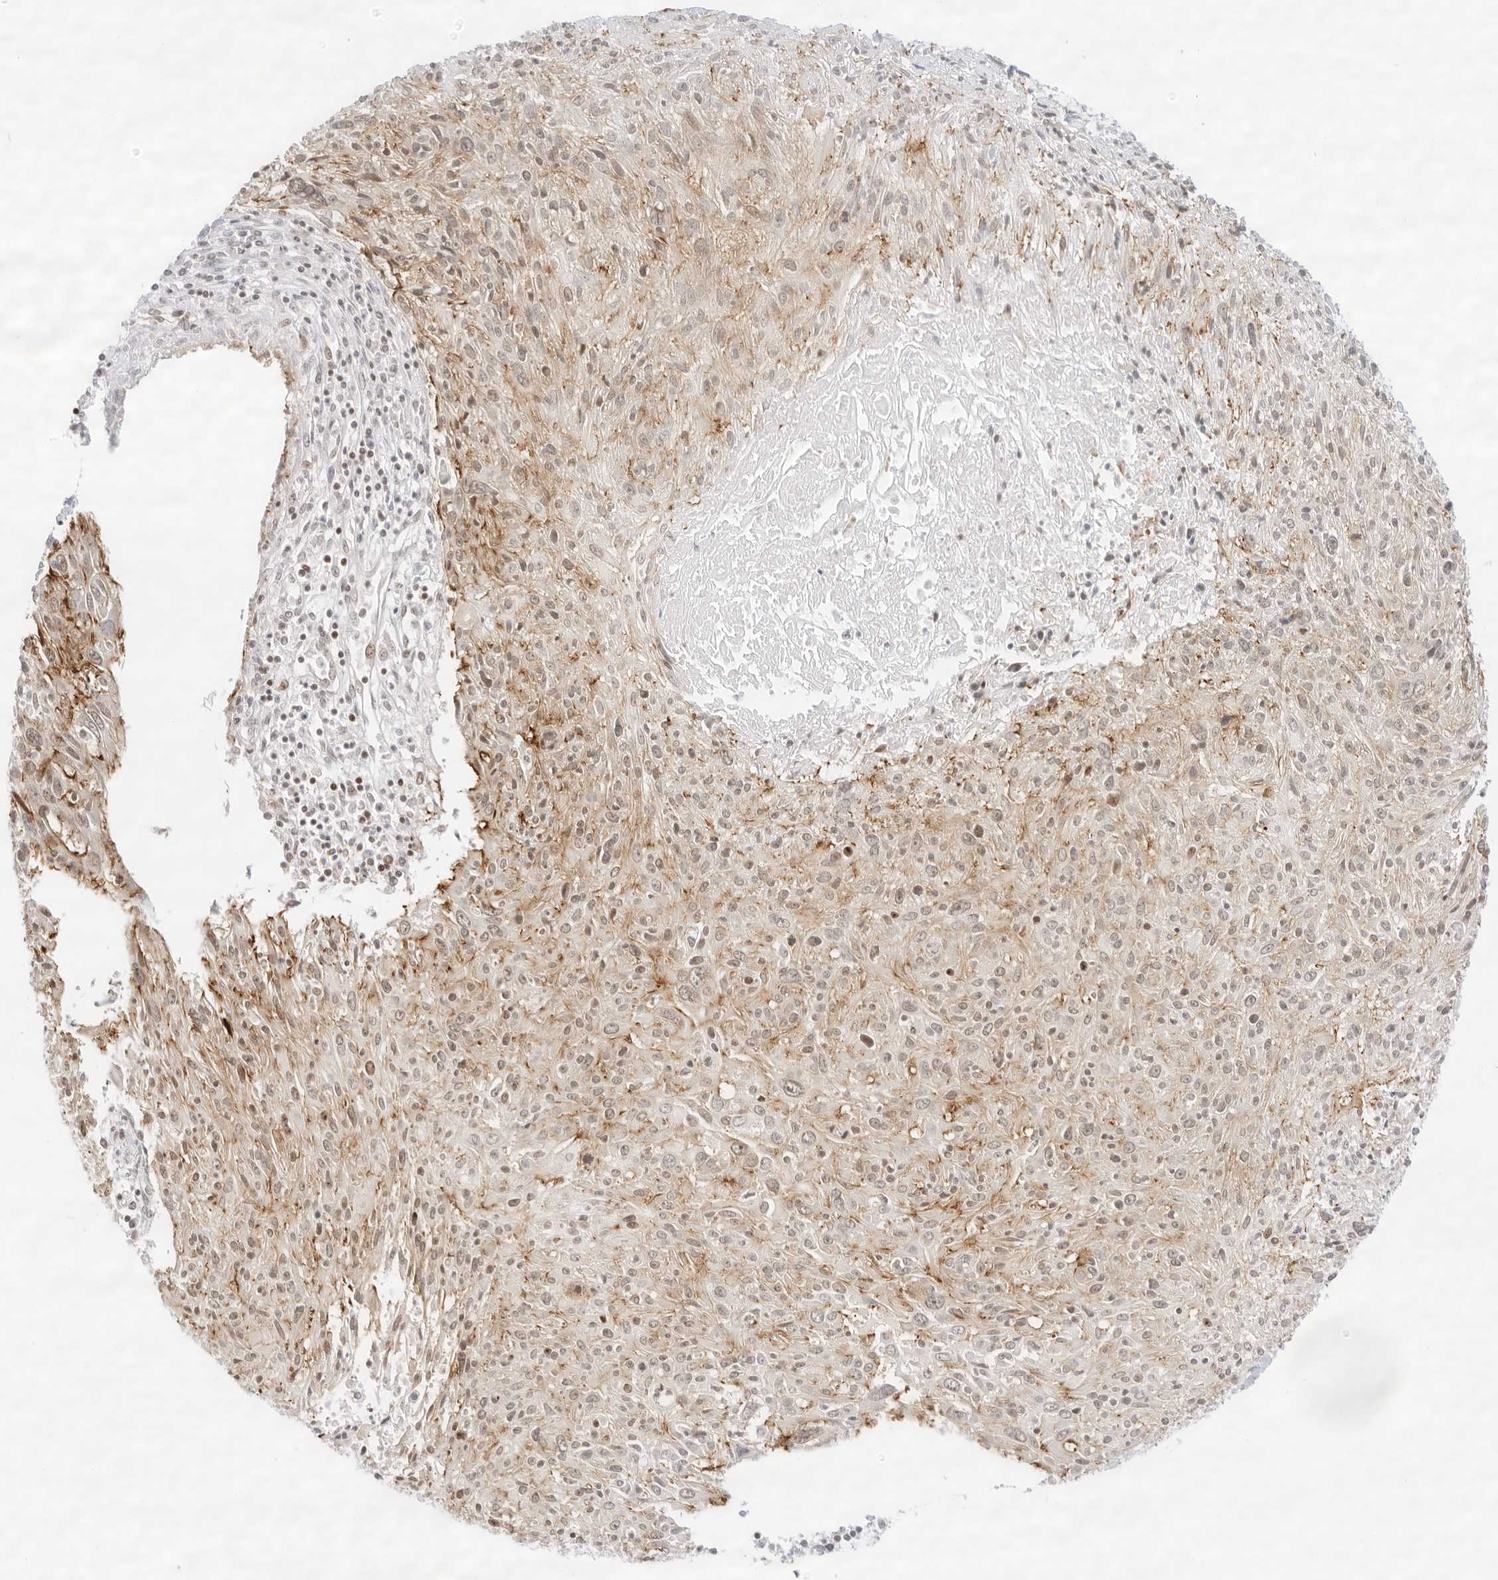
{"staining": {"intensity": "moderate", "quantity": ">75%", "location": "cytoplasmic/membranous,nuclear"}, "tissue": "cervical cancer", "cell_type": "Tumor cells", "image_type": "cancer", "snomed": [{"axis": "morphology", "description": "Squamous cell carcinoma, NOS"}, {"axis": "topography", "description": "Cervix"}], "caption": "Immunohistochemistry histopathology image of human cervical cancer (squamous cell carcinoma) stained for a protein (brown), which reveals medium levels of moderate cytoplasmic/membranous and nuclear positivity in approximately >75% of tumor cells.", "gene": "GNAS", "patient": {"sex": "female", "age": 51}}